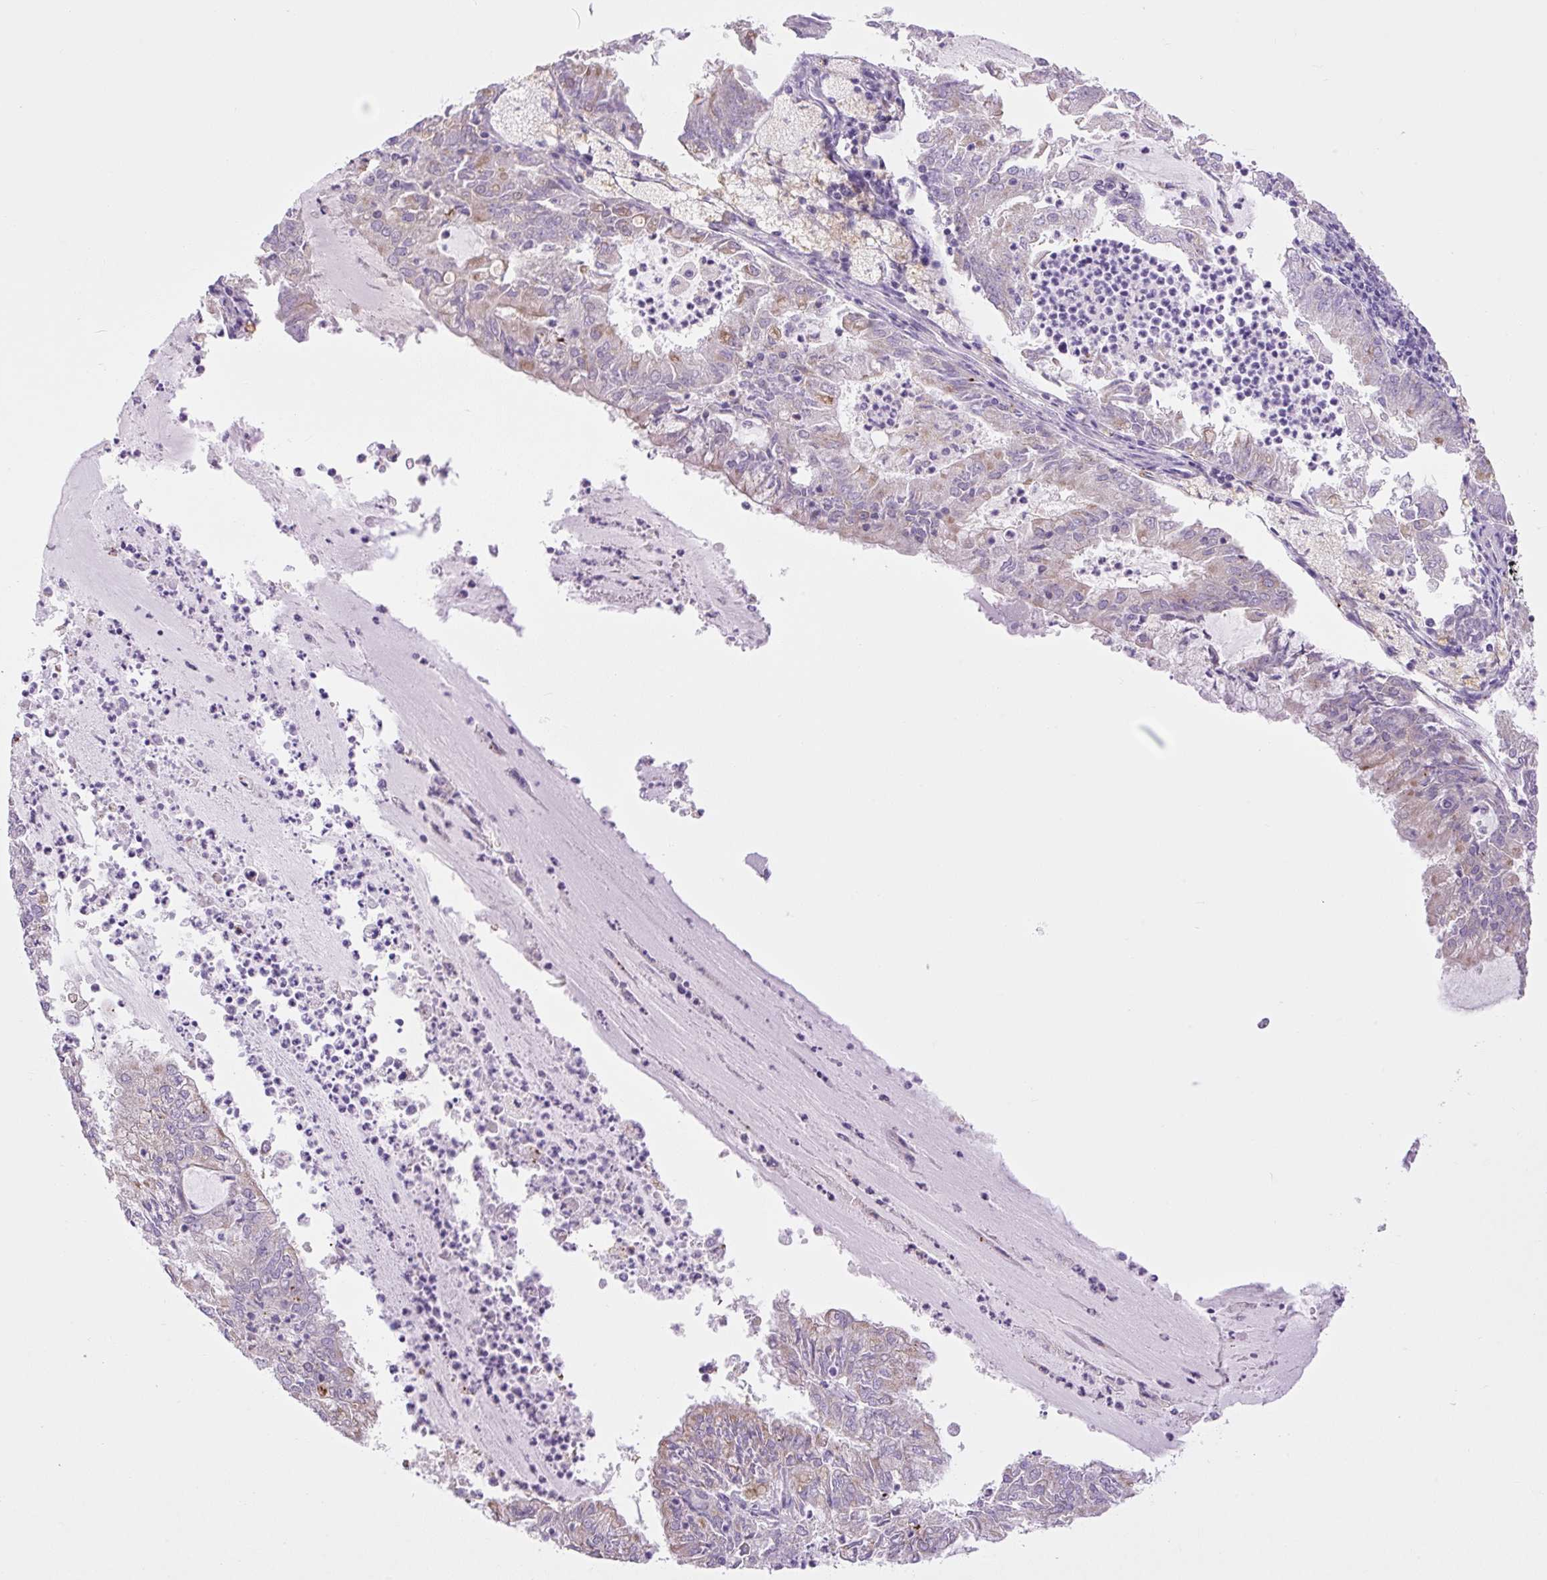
{"staining": {"intensity": "weak", "quantity": "<25%", "location": "cytoplasmic/membranous"}, "tissue": "endometrial cancer", "cell_type": "Tumor cells", "image_type": "cancer", "snomed": [{"axis": "morphology", "description": "Adenocarcinoma, NOS"}, {"axis": "topography", "description": "Endometrium"}], "caption": "DAB immunohistochemical staining of human endometrial cancer (adenocarcinoma) demonstrates no significant staining in tumor cells.", "gene": "RNASE10", "patient": {"sex": "female", "age": 57}}